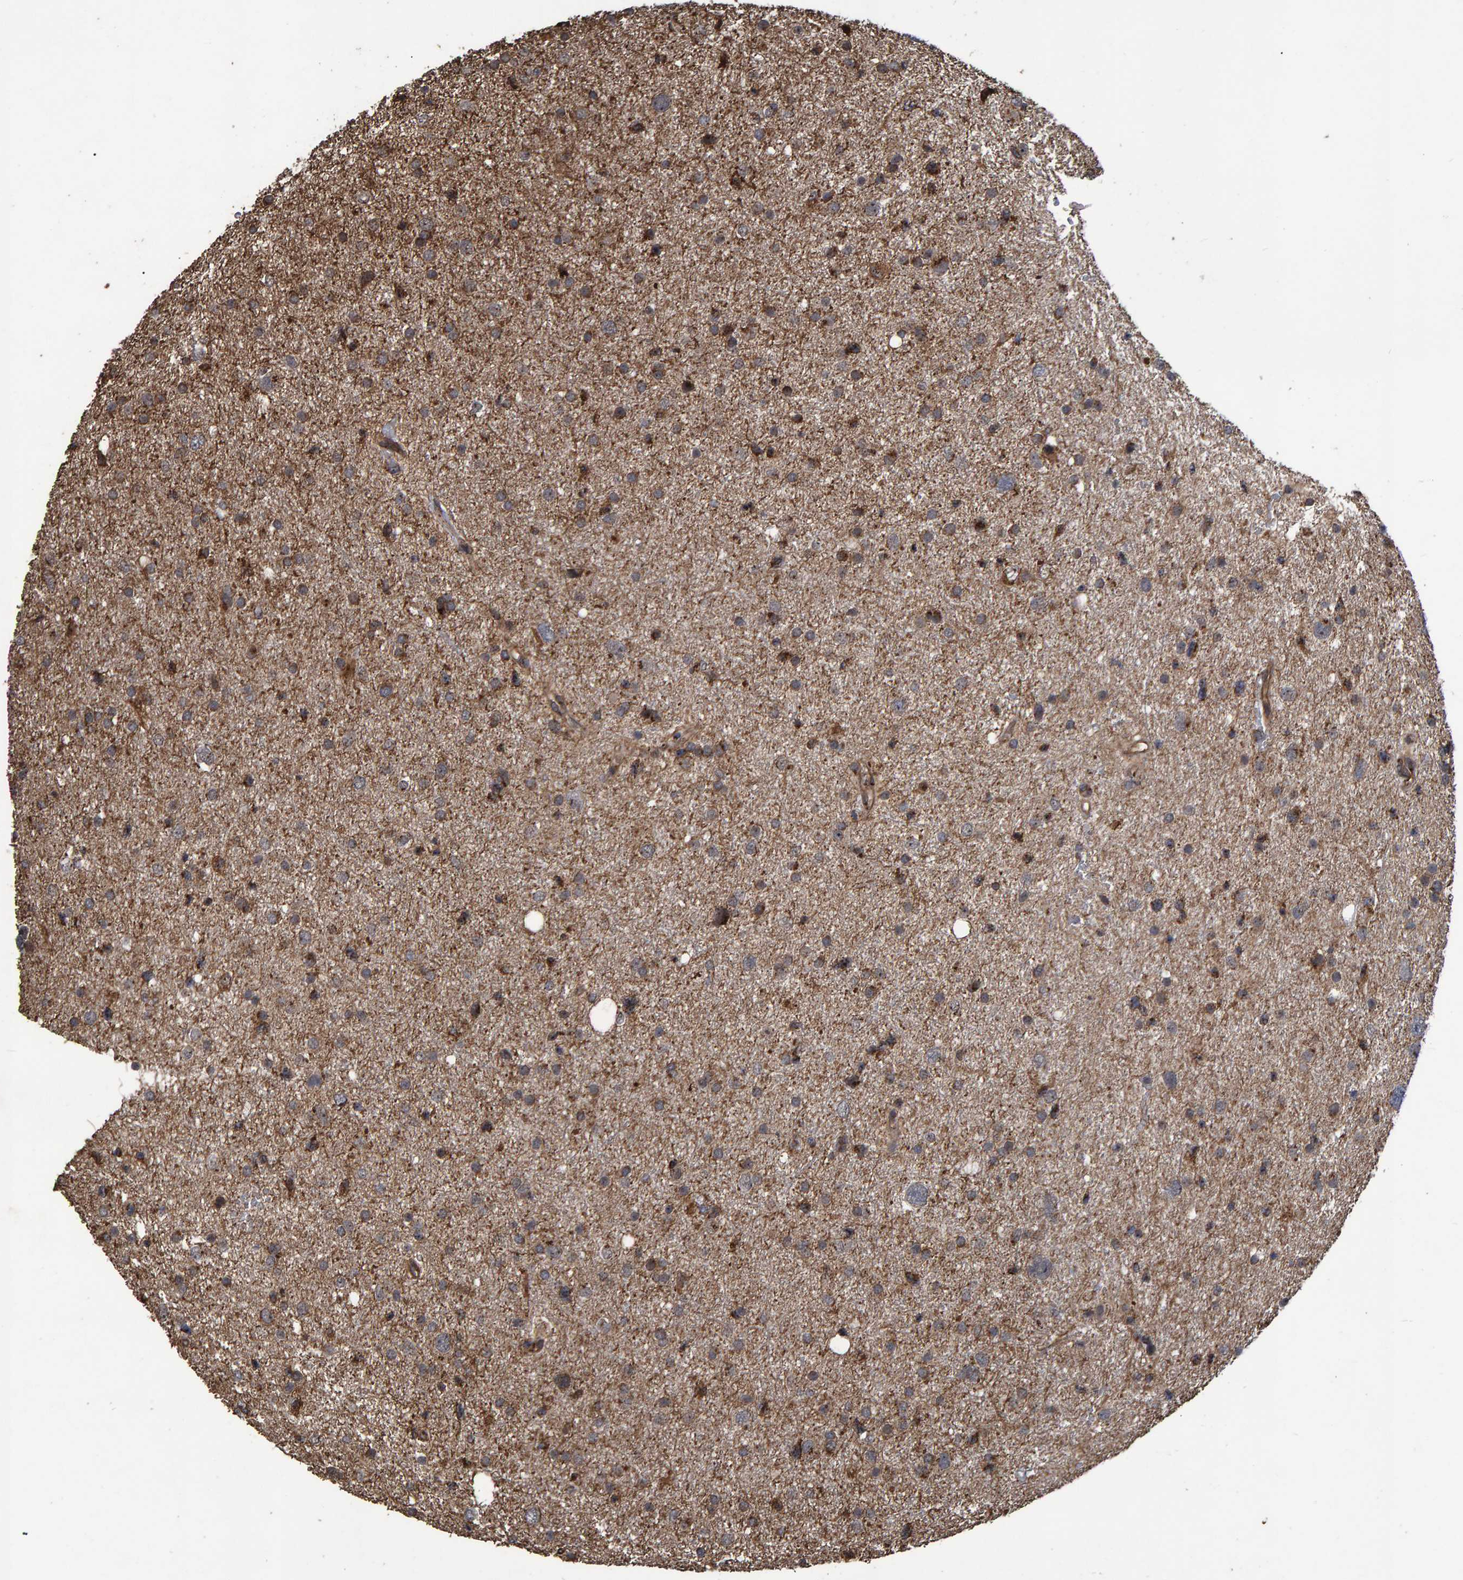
{"staining": {"intensity": "moderate", "quantity": ">75%", "location": "cytoplasmic/membranous"}, "tissue": "glioma", "cell_type": "Tumor cells", "image_type": "cancer", "snomed": [{"axis": "morphology", "description": "Glioma, malignant, Low grade"}, {"axis": "topography", "description": "Brain"}], "caption": "Approximately >75% of tumor cells in glioma reveal moderate cytoplasmic/membranous protein expression as visualized by brown immunohistochemical staining.", "gene": "TRIM68", "patient": {"sex": "female", "age": 37}}